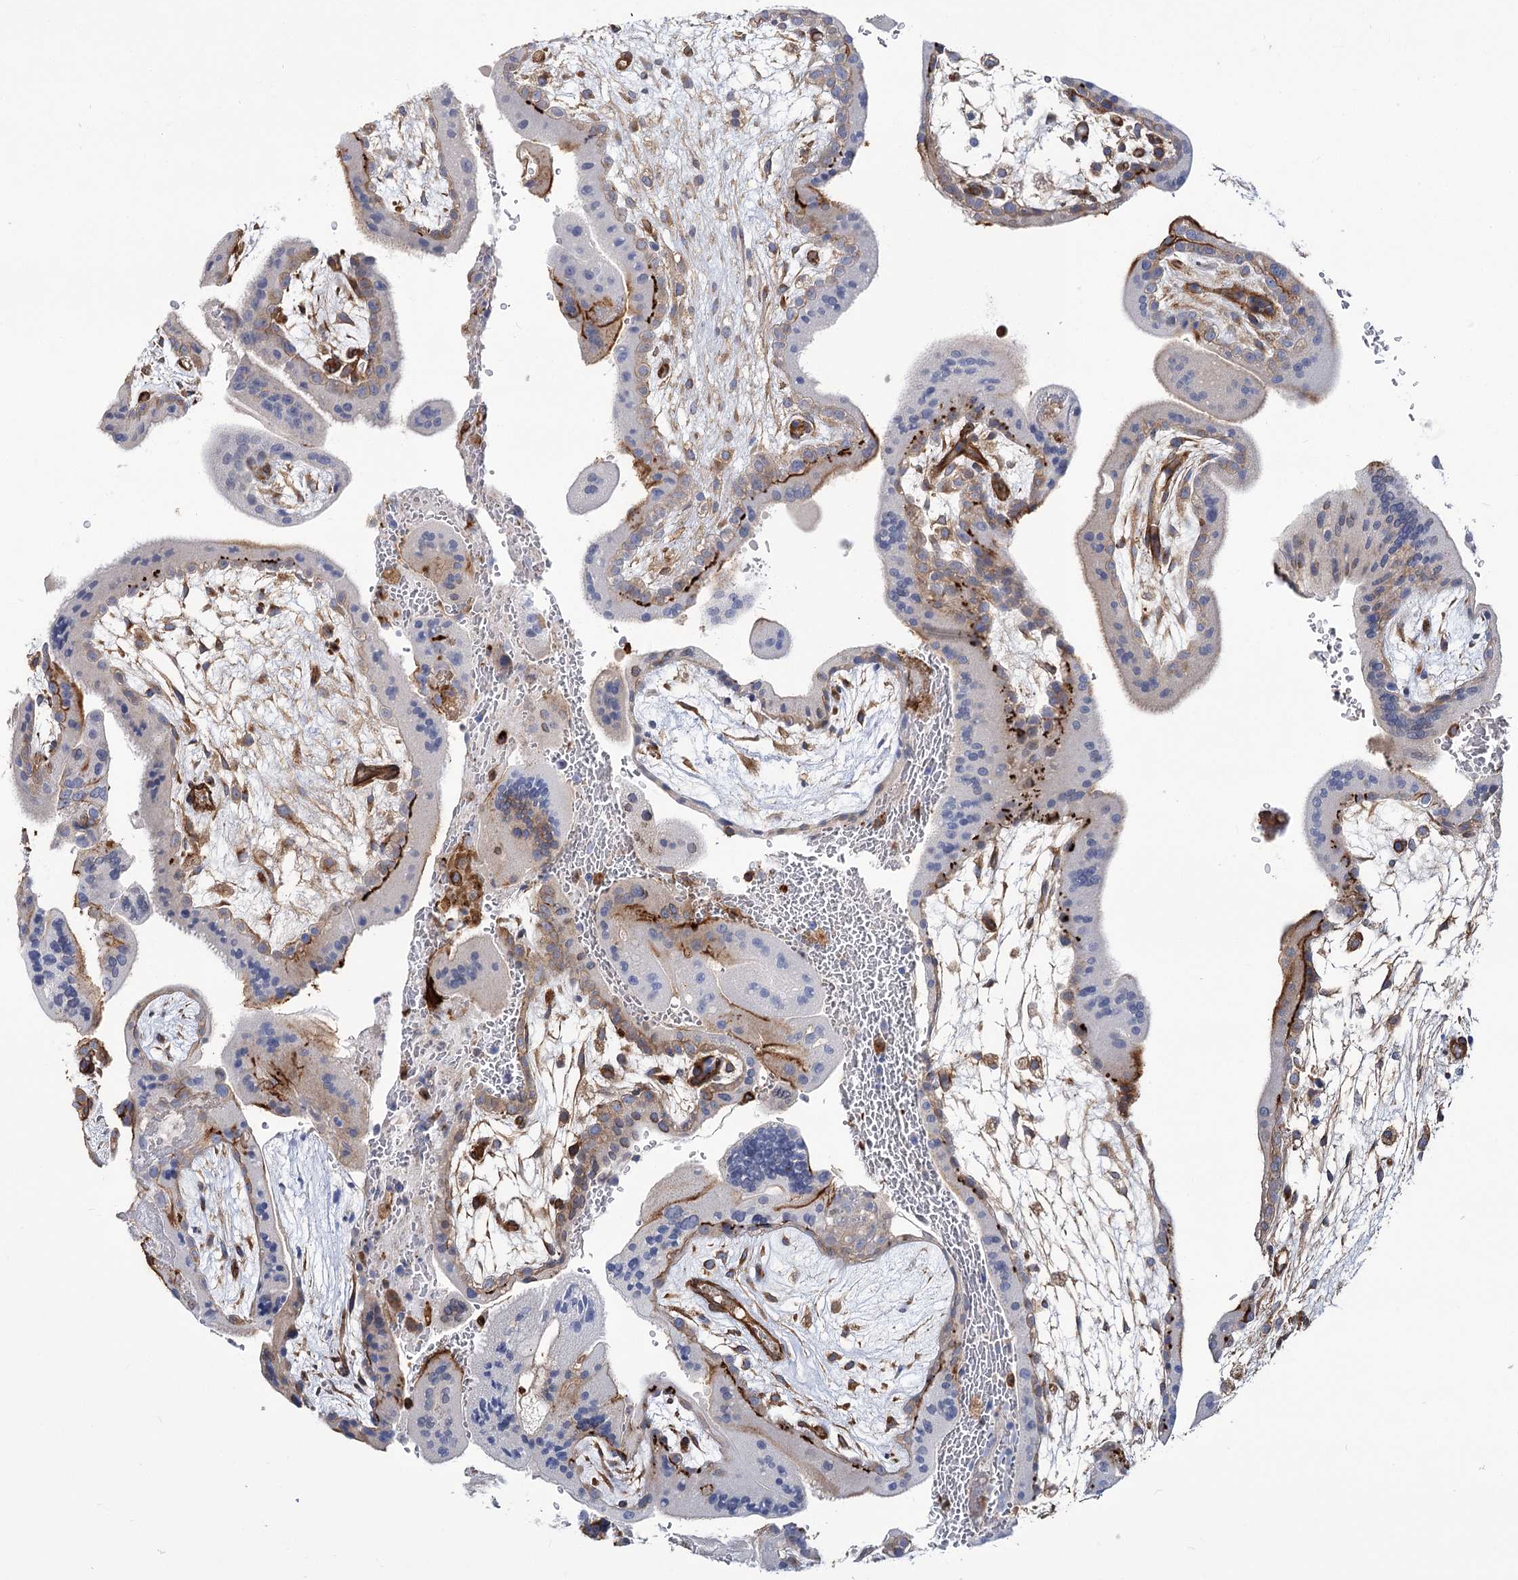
{"staining": {"intensity": "moderate", "quantity": "<25%", "location": "cytoplasmic/membranous"}, "tissue": "placenta", "cell_type": "Trophoblastic cells", "image_type": "normal", "snomed": [{"axis": "morphology", "description": "Normal tissue, NOS"}, {"axis": "topography", "description": "Placenta"}], "caption": "Brown immunohistochemical staining in benign human placenta reveals moderate cytoplasmic/membranous positivity in approximately <25% of trophoblastic cells.", "gene": "GUSB", "patient": {"sex": "female", "age": 35}}